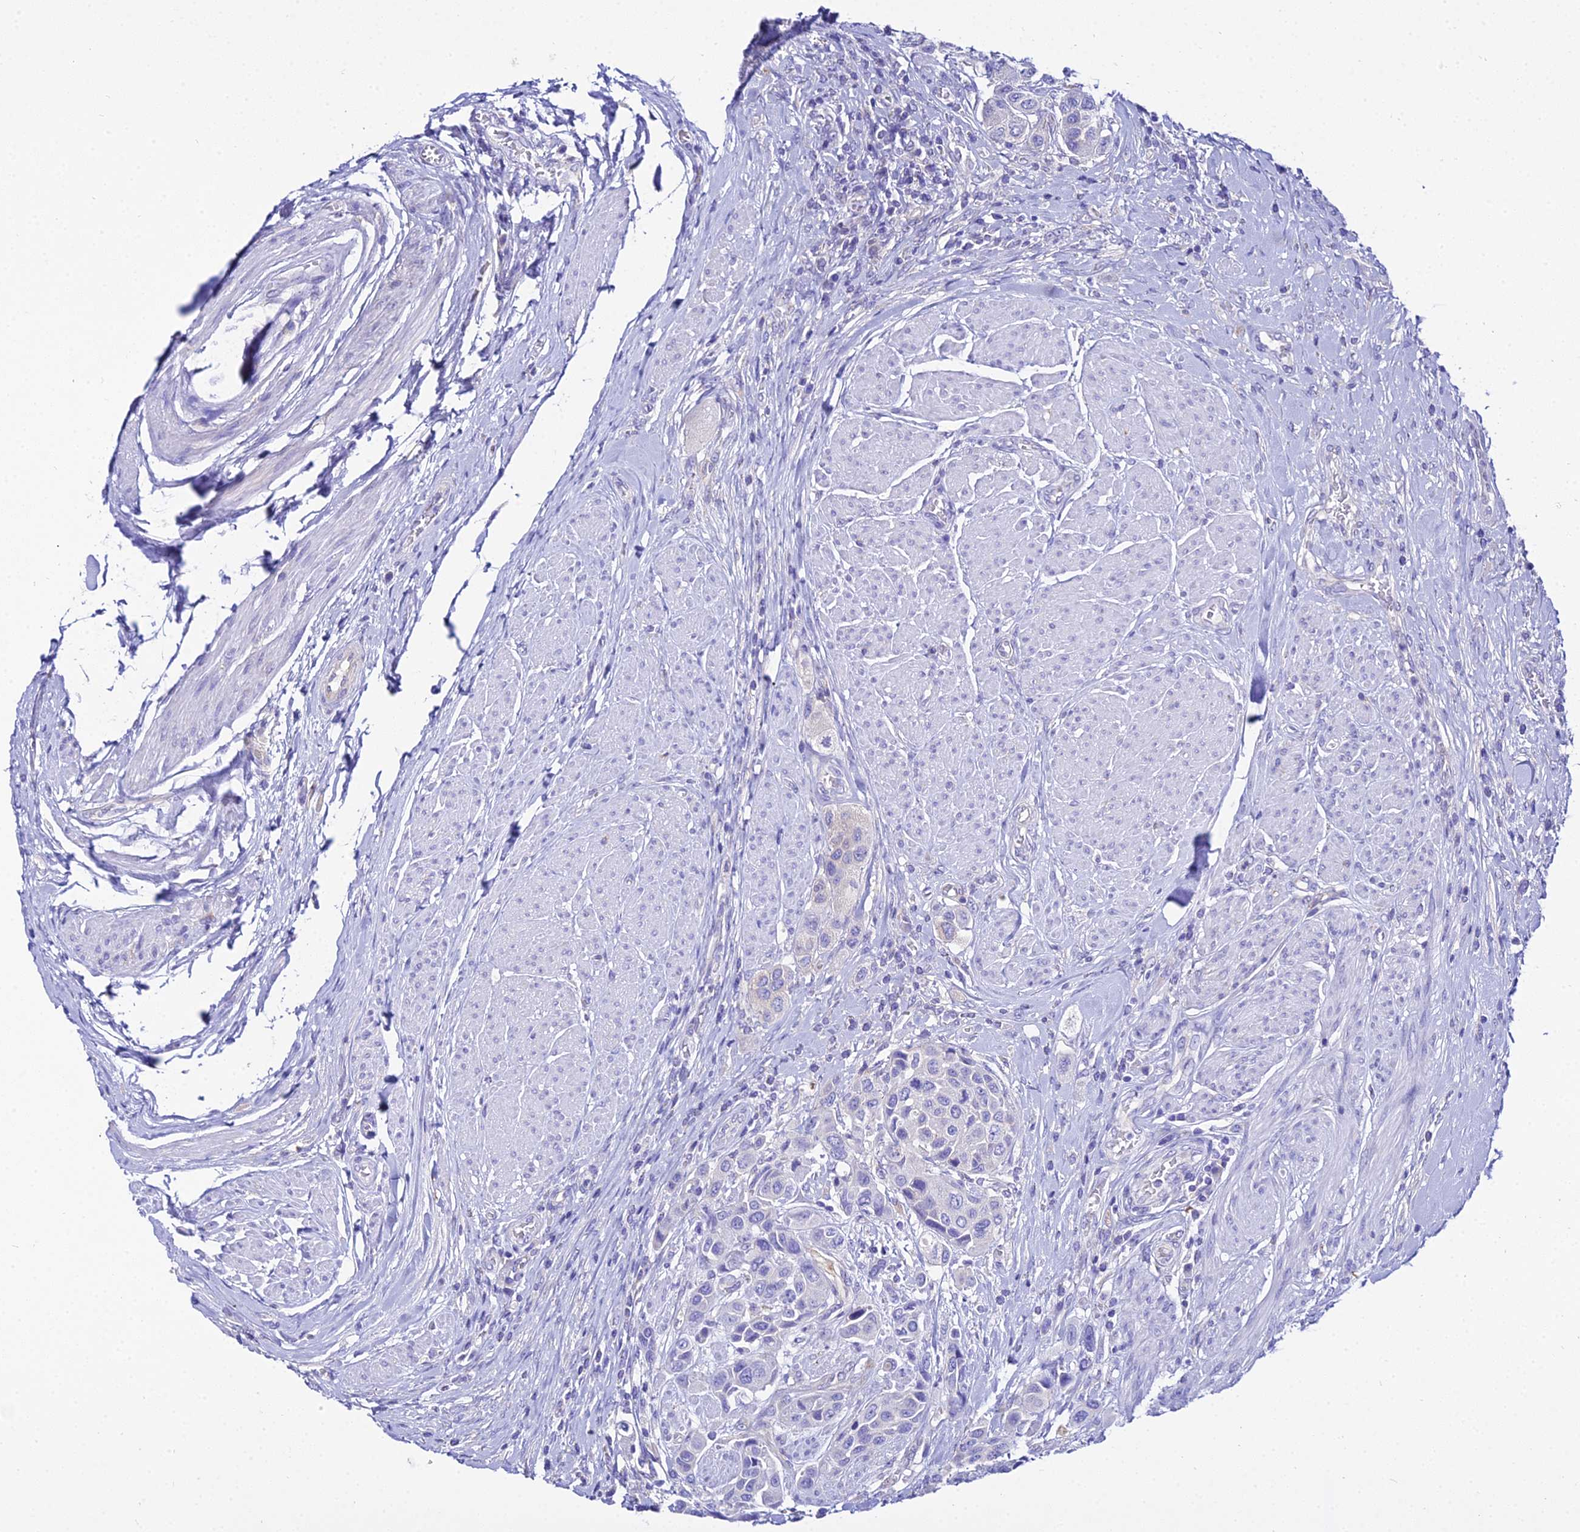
{"staining": {"intensity": "negative", "quantity": "none", "location": "none"}, "tissue": "urothelial cancer", "cell_type": "Tumor cells", "image_type": "cancer", "snomed": [{"axis": "morphology", "description": "Urothelial carcinoma, High grade"}, {"axis": "topography", "description": "Urinary bladder"}], "caption": "Human urothelial cancer stained for a protein using immunohistochemistry (IHC) displays no expression in tumor cells.", "gene": "TUBA3D", "patient": {"sex": "male", "age": 50}}